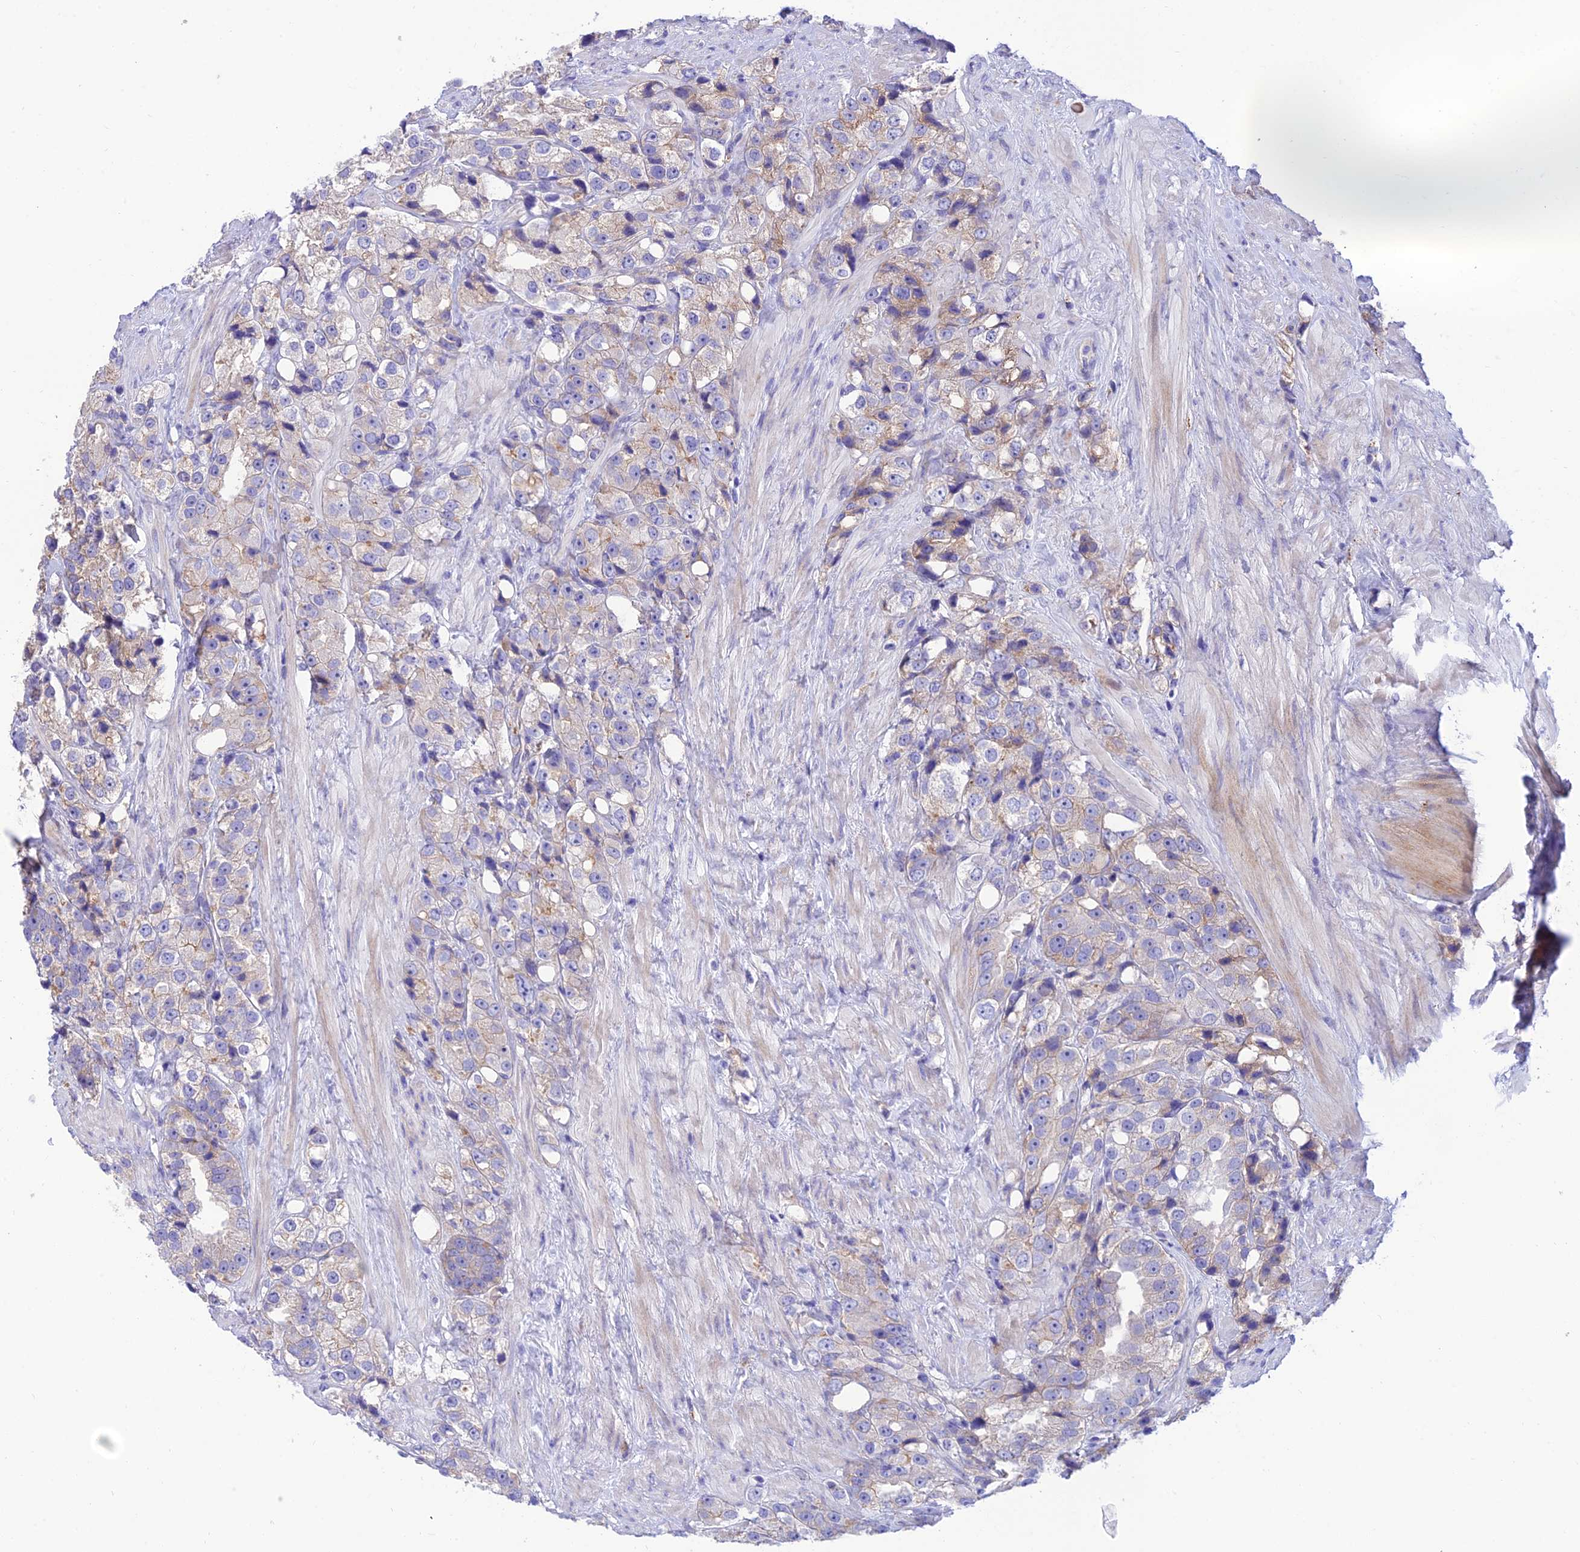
{"staining": {"intensity": "weak", "quantity": "<25%", "location": "cytoplasmic/membranous"}, "tissue": "prostate cancer", "cell_type": "Tumor cells", "image_type": "cancer", "snomed": [{"axis": "morphology", "description": "Adenocarcinoma, NOS"}, {"axis": "topography", "description": "Prostate"}], "caption": "Image shows no significant protein staining in tumor cells of adenocarcinoma (prostate). Nuclei are stained in blue.", "gene": "CCDC157", "patient": {"sex": "male", "age": 79}}